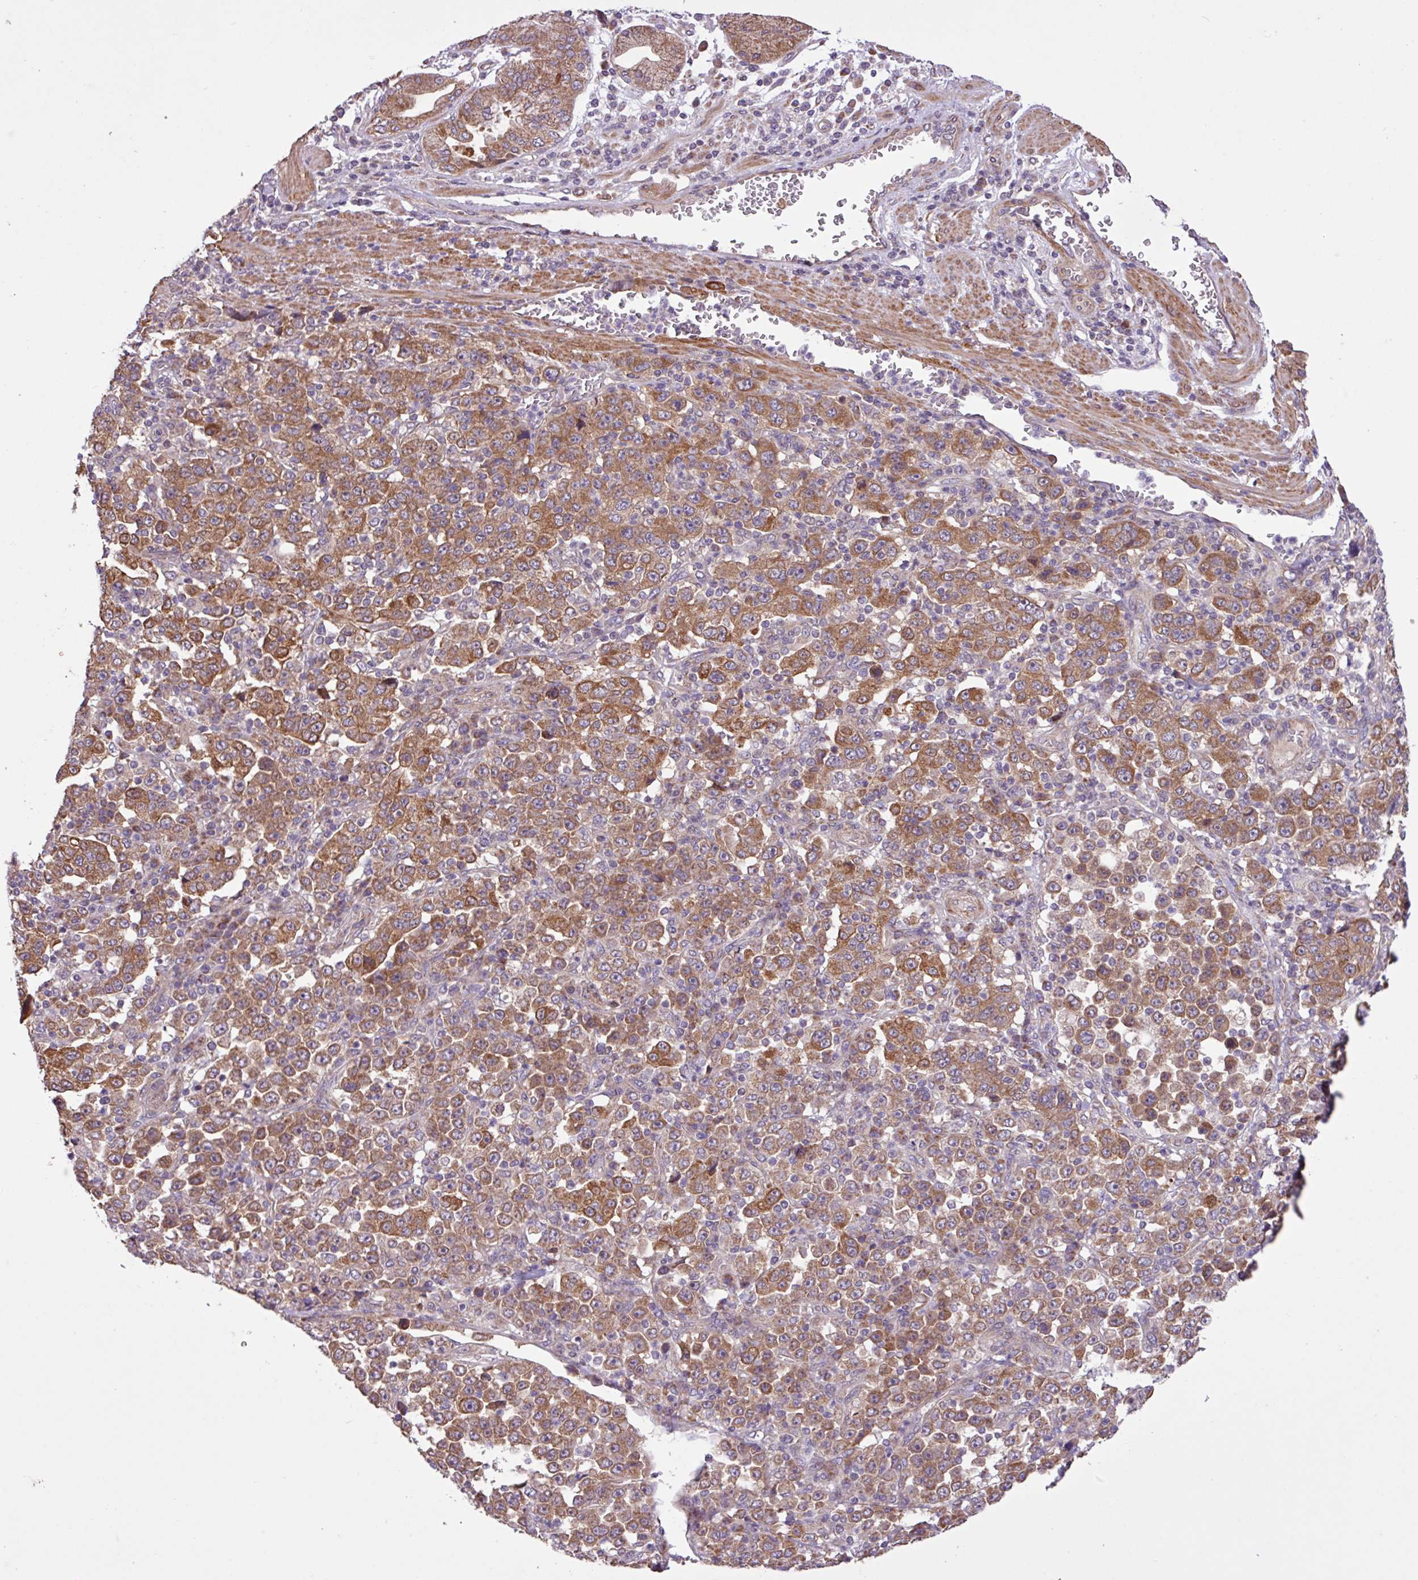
{"staining": {"intensity": "moderate", "quantity": ">75%", "location": "cytoplasmic/membranous"}, "tissue": "stomach cancer", "cell_type": "Tumor cells", "image_type": "cancer", "snomed": [{"axis": "morphology", "description": "Normal tissue, NOS"}, {"axis": "morphology", "description": "Adenocarcinoma, NOS"}, {"axis": "topography", "description": "Stomach, upper"}, {"axis": "topography", "description": "Stomach"}], "caption": "Stomach adenocarcinoma stained for a protein reveals moderate cytoplasmic/membranous positivity in tumor cells.", "gene": "TIMM10B", "patient": {"sex": "male", "age": 59}}